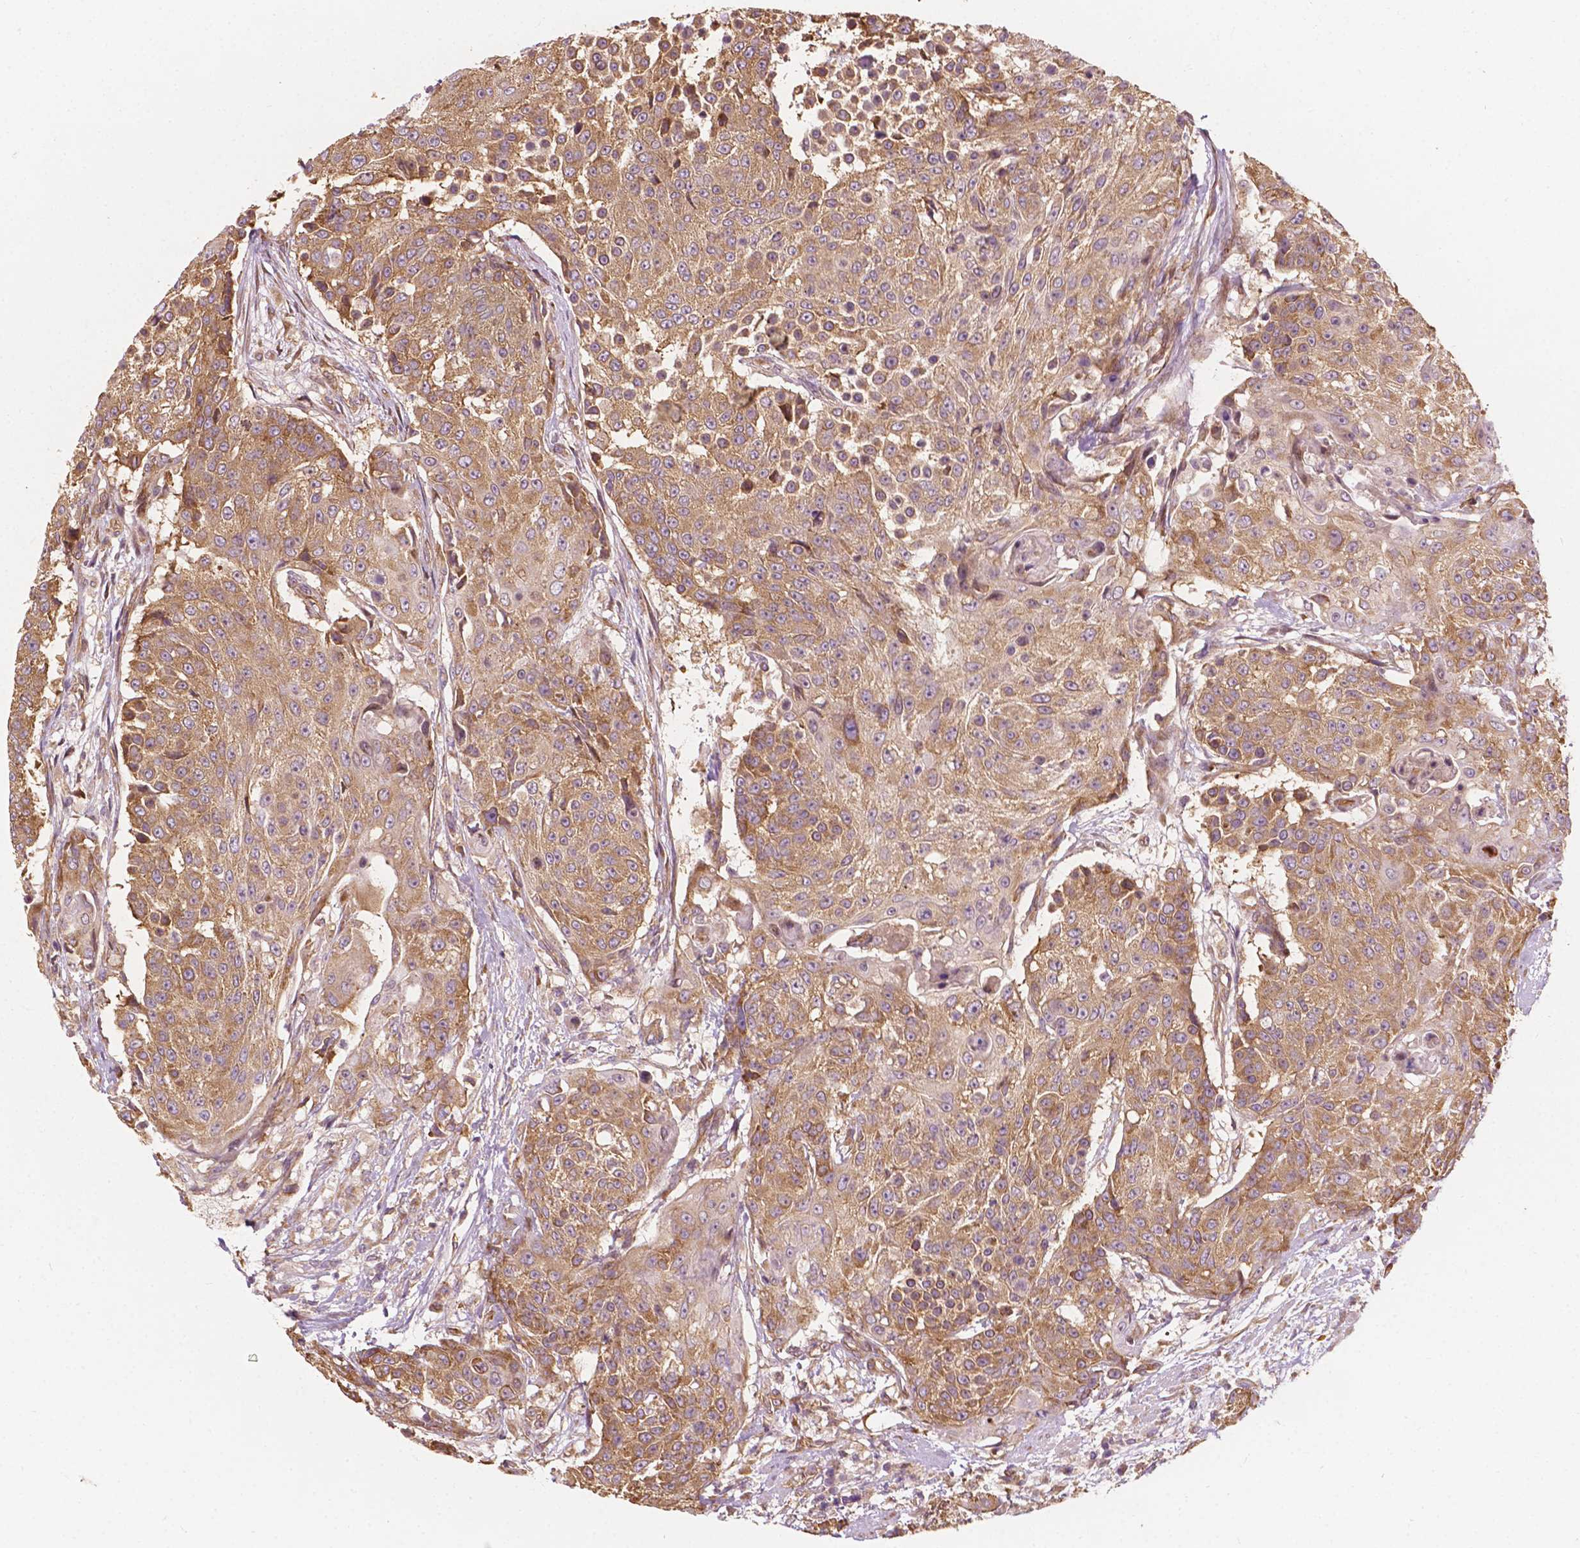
{"staining": {"intensity": "moderate", "quantity": ">75%", "location": "cytoplasmic/membranous"}, "tissue": "urothelial cancer", "cell_type": "Tumor cells", "image_type": "cancer", "snomed": [{"axis": "morphology", "description": "Urothelial carcinoma, High grade"}, {"axis": "topography", "description": "Urinary bladder"}], "caption": "IHC staining of urothelial cancer, which displays medium levels of moderate cytoplasmic/membranous positivity in approximately >75% of tumor cells indicating moderate cytoplasmic/membranous protein staining. The staining was performed using DAB (3,3'-diaminobenzidine) (brown) for protein detection and nuclei were counterstained in hematoxylin (blue).", "gene": "G3BP1", "patient": {"sex": "female", "age": 63}}